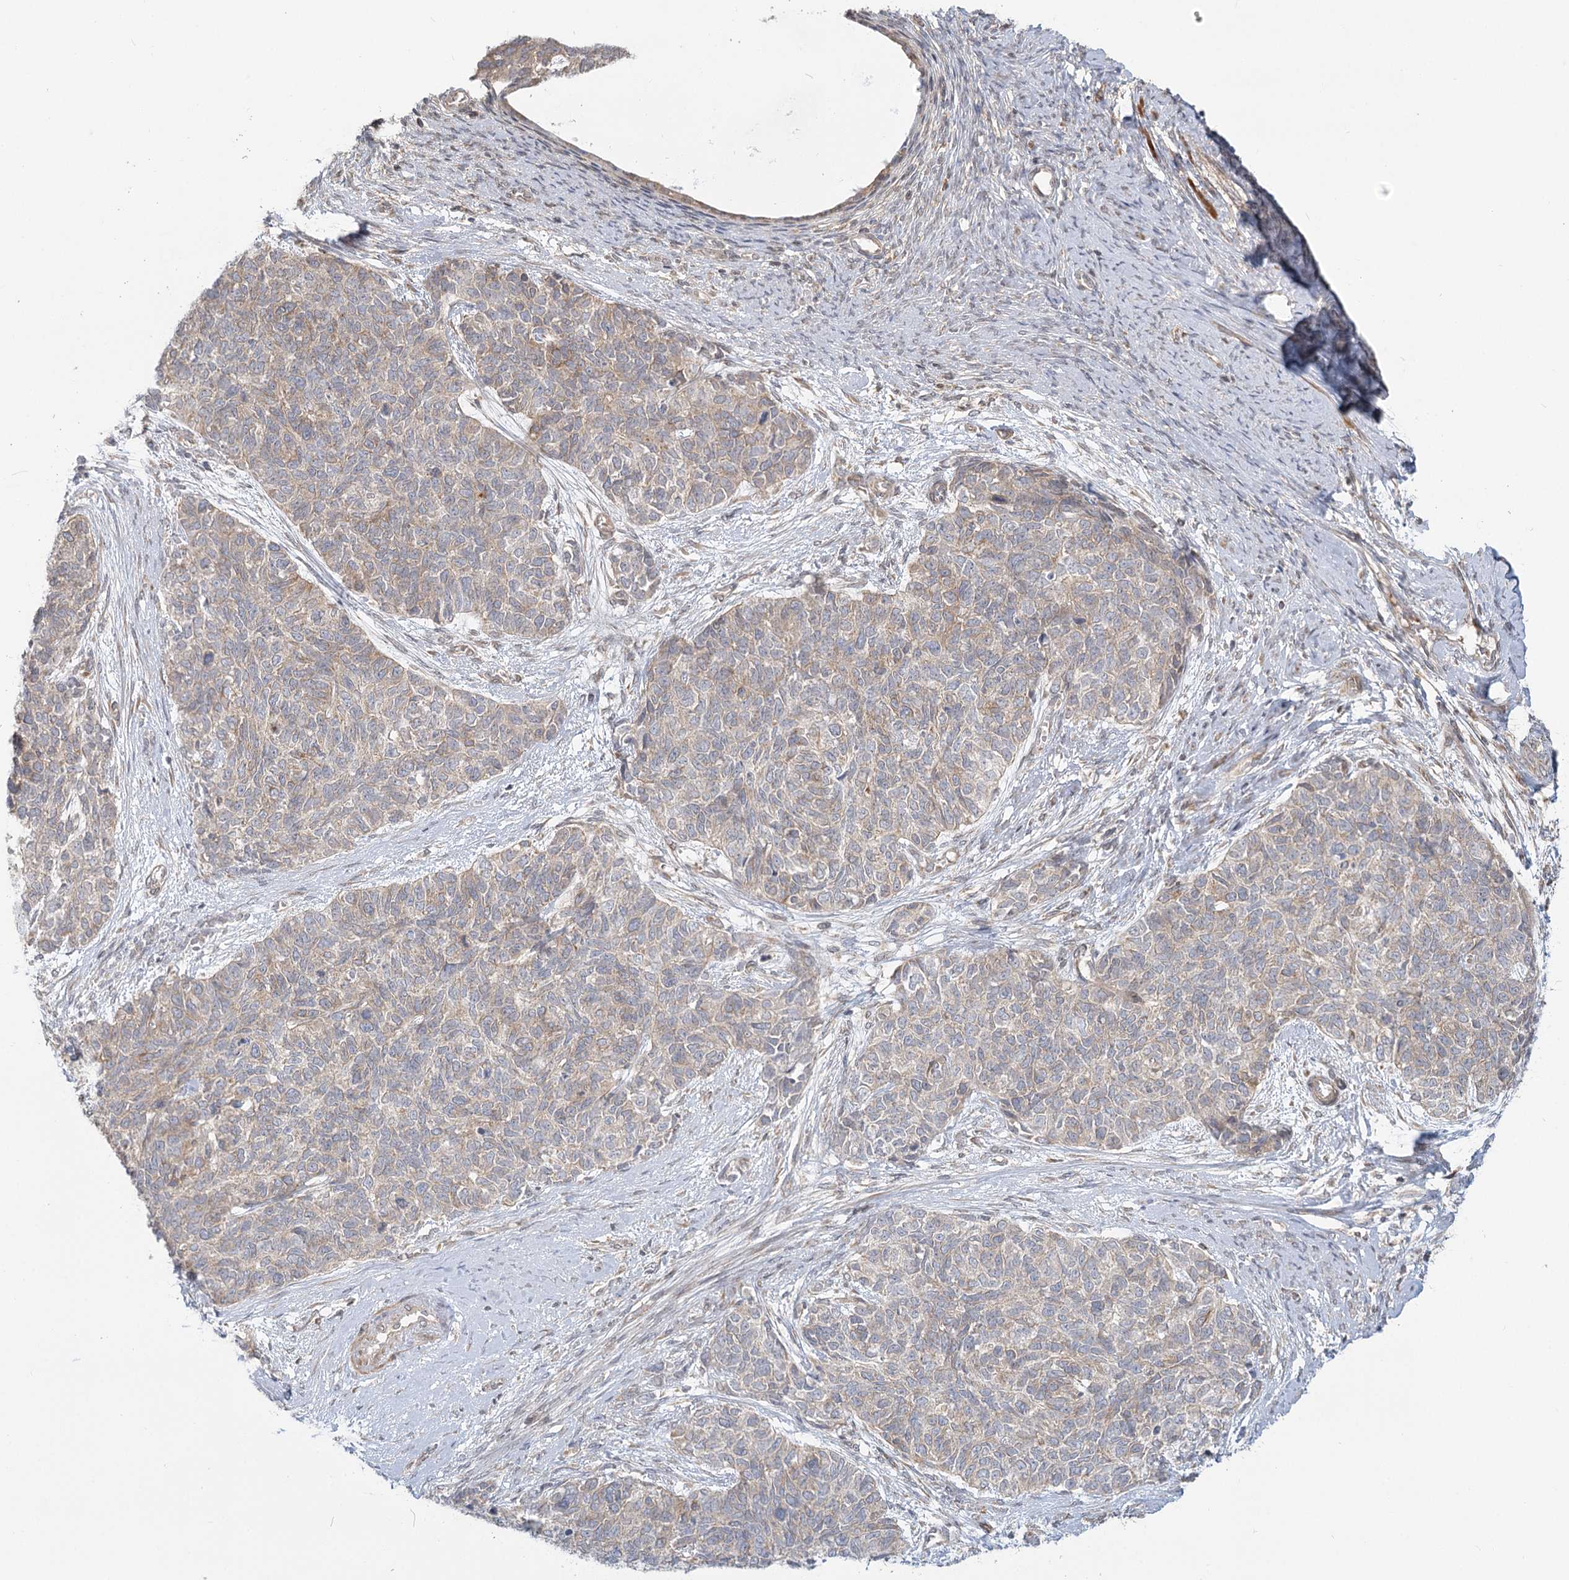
{"staining": {"intensity": "weak", "quantity": "25%-75%", "location": "cytoplasmic/membranous"}, "tissue": "cervical cancer", "cell_type": "Tumor cells", "image_type": "cancer", "snomed": [{"axis": "morphology", "description": "Squamous cell carcinoma, NOS"}, {"axis": "topography", "description": "Cervix"}], "caption": "The immunohistochemical stain highlights weak cytoplasmic/membranous staining in tumor cells of cervical squamous cell carcinoma tissue.", "gene": "MTMR3", "patient": {"sex": "female", "age": 63}}